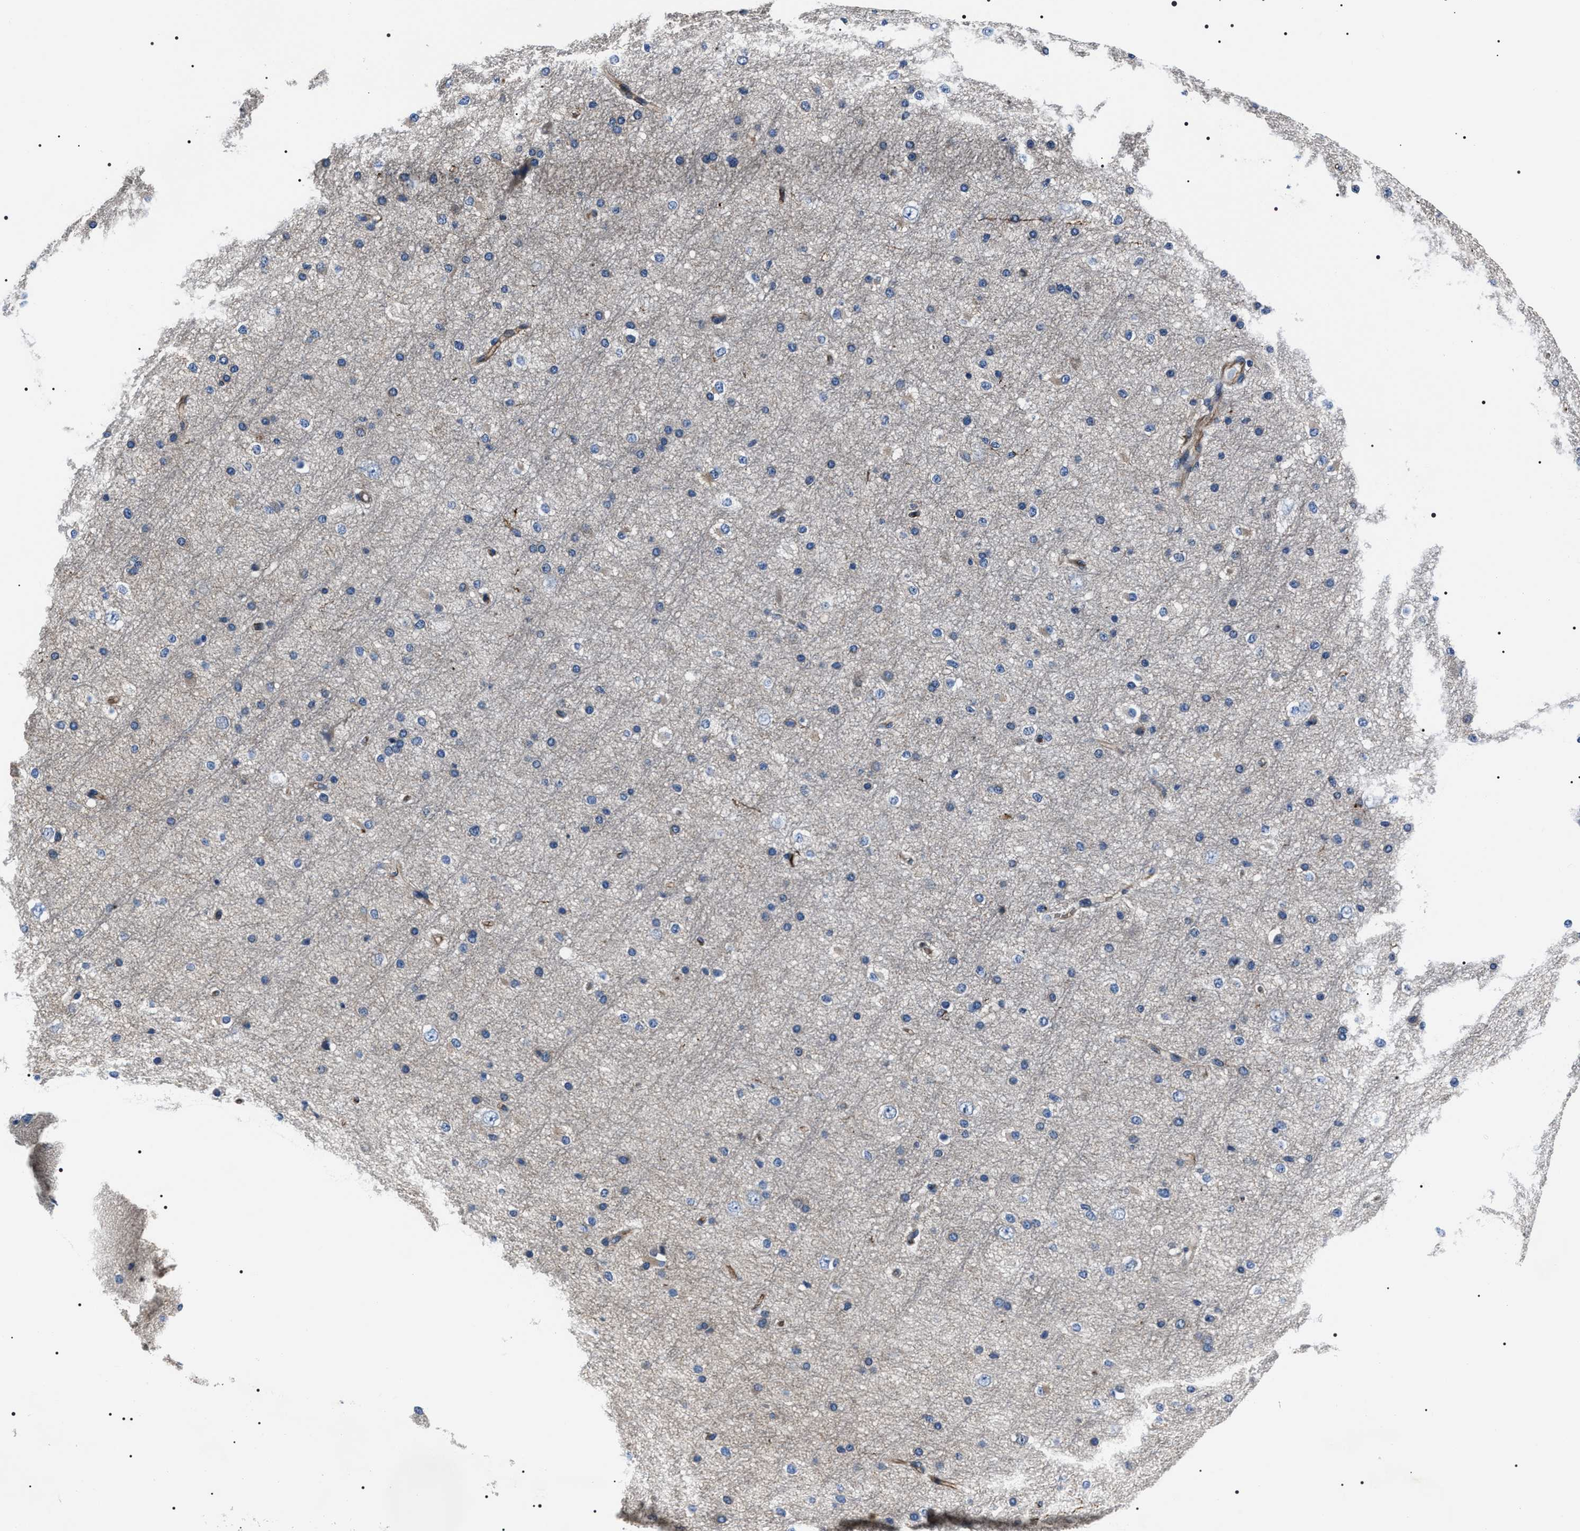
{"staining": {"intensity": "moderate", "quantity": ">75%", "location": "cytoplasmic/membranous"}, "tissue": "cerebral cortex", "cell_type": "Endothelial cells", "image_type": "normal", "snomed": [{"axis": "morphology", "description": "Normal tissue, NOS"}, {"axis": "morphology", "description": "Developmental malformation"}, {"axis": "topography", "description": "Cerebral cortex"}], "caption": "Cerebral cortex stained with DAB IHC displays medium levels of moderate cytoplasmic/membranous staining in approximately >75% of endothelial cells. The staining was performed using DAB (3,3'-diaminobenzidine), with brown indicating positive protein expression. Nuclei are stained blue with hematoxylin.", "gene": "BAG2", "patient": {"sex": "female", "age": 30}}